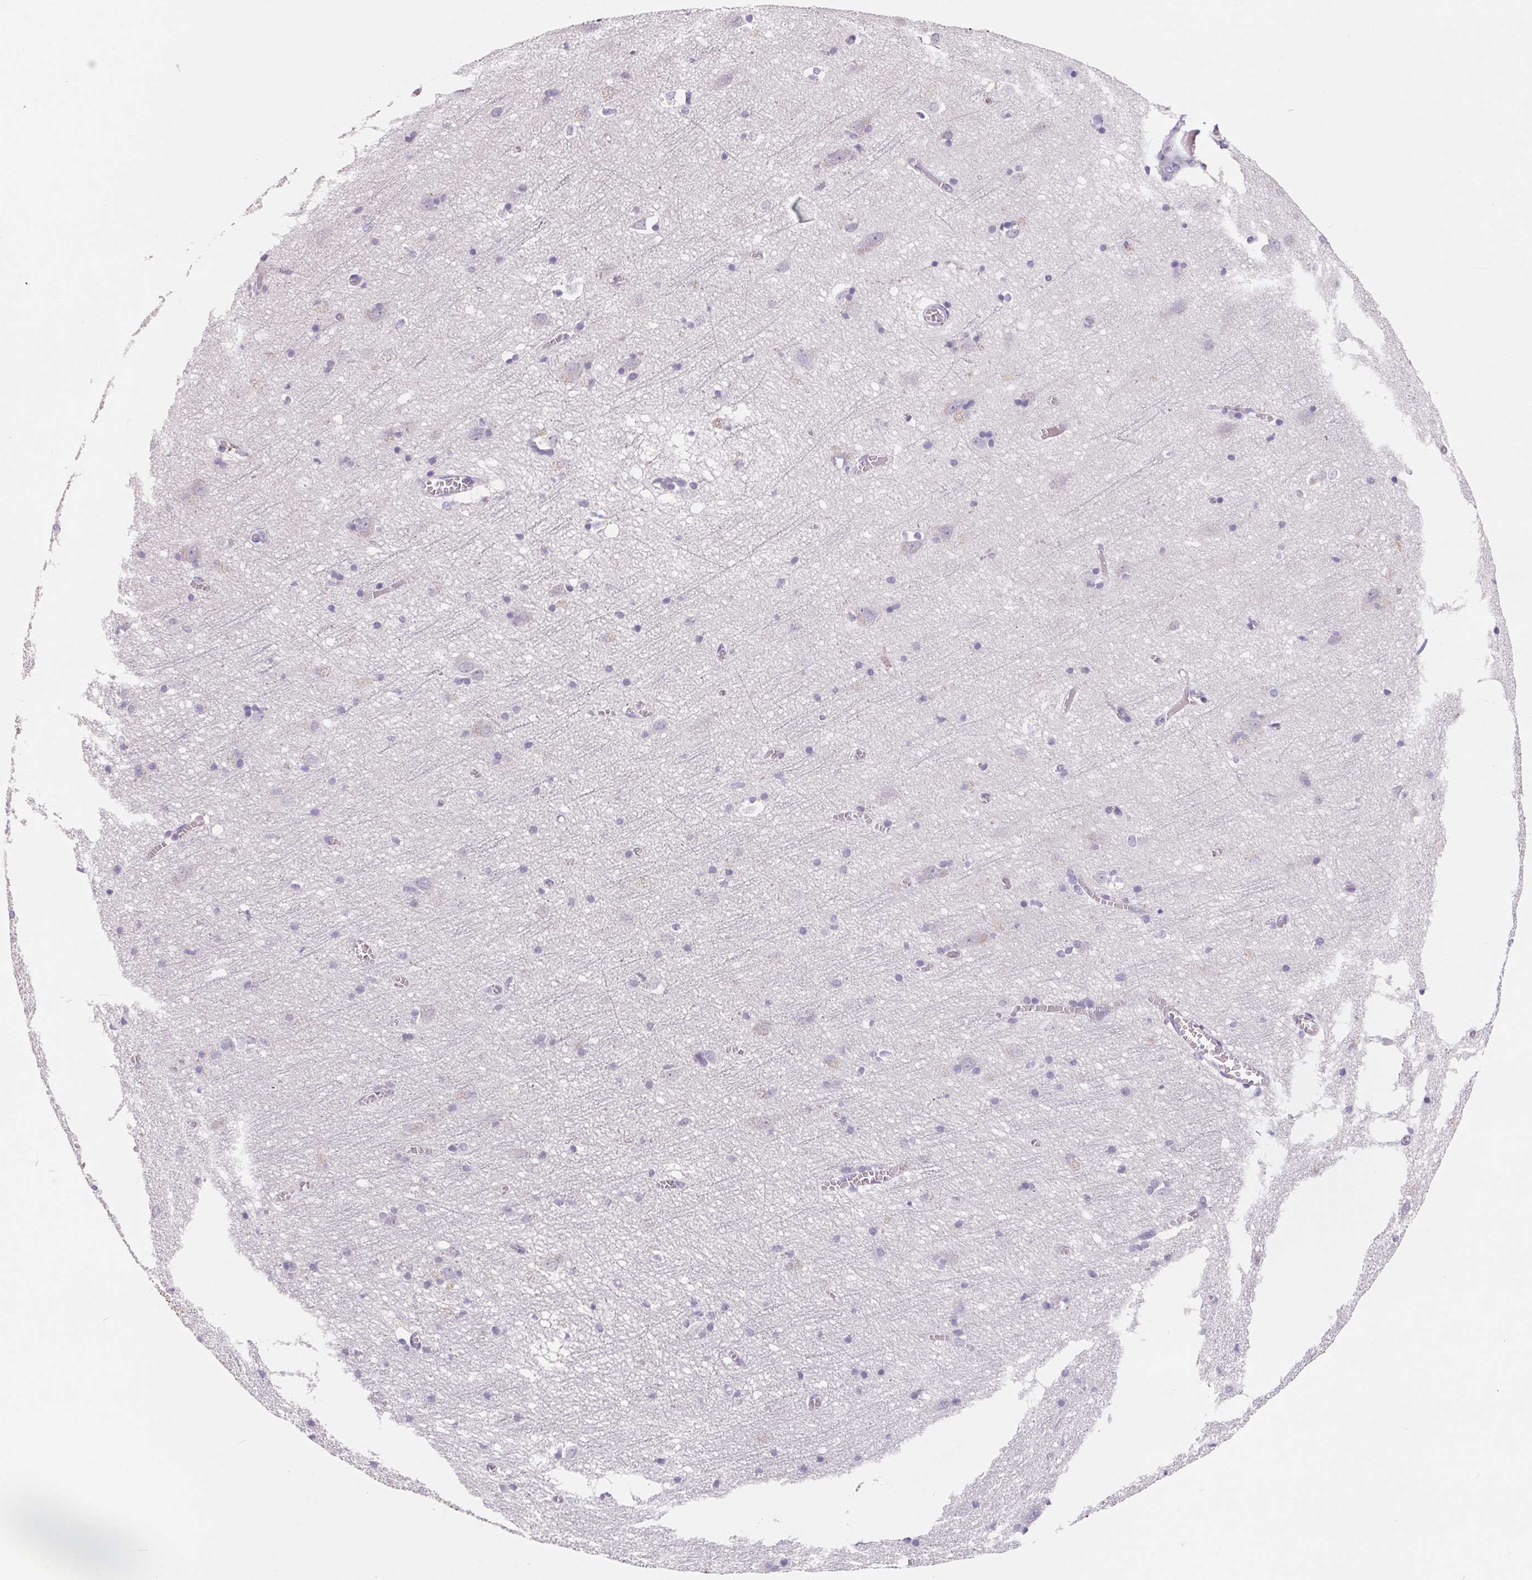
{"staining": {"intensity": "negative", "quantity": "none", "location": "none"}, "tissue": "cerebral cortex", "cell_type": "Endothelial cells", "image_type": "normal", "snomed": [{"axis": "morphology", "description": "Normal tissue, NOS"}, {"axis": "topography", "description": "Cerebral cortex"}], "caption": "DAB (3,3'-diaminobenzidine) immunohistochemical staining of normal cerebral cortex shows no significant staining in endothelial cells.", "gene": "FDX1", "patient": {"sex": "male", "age": 70}}